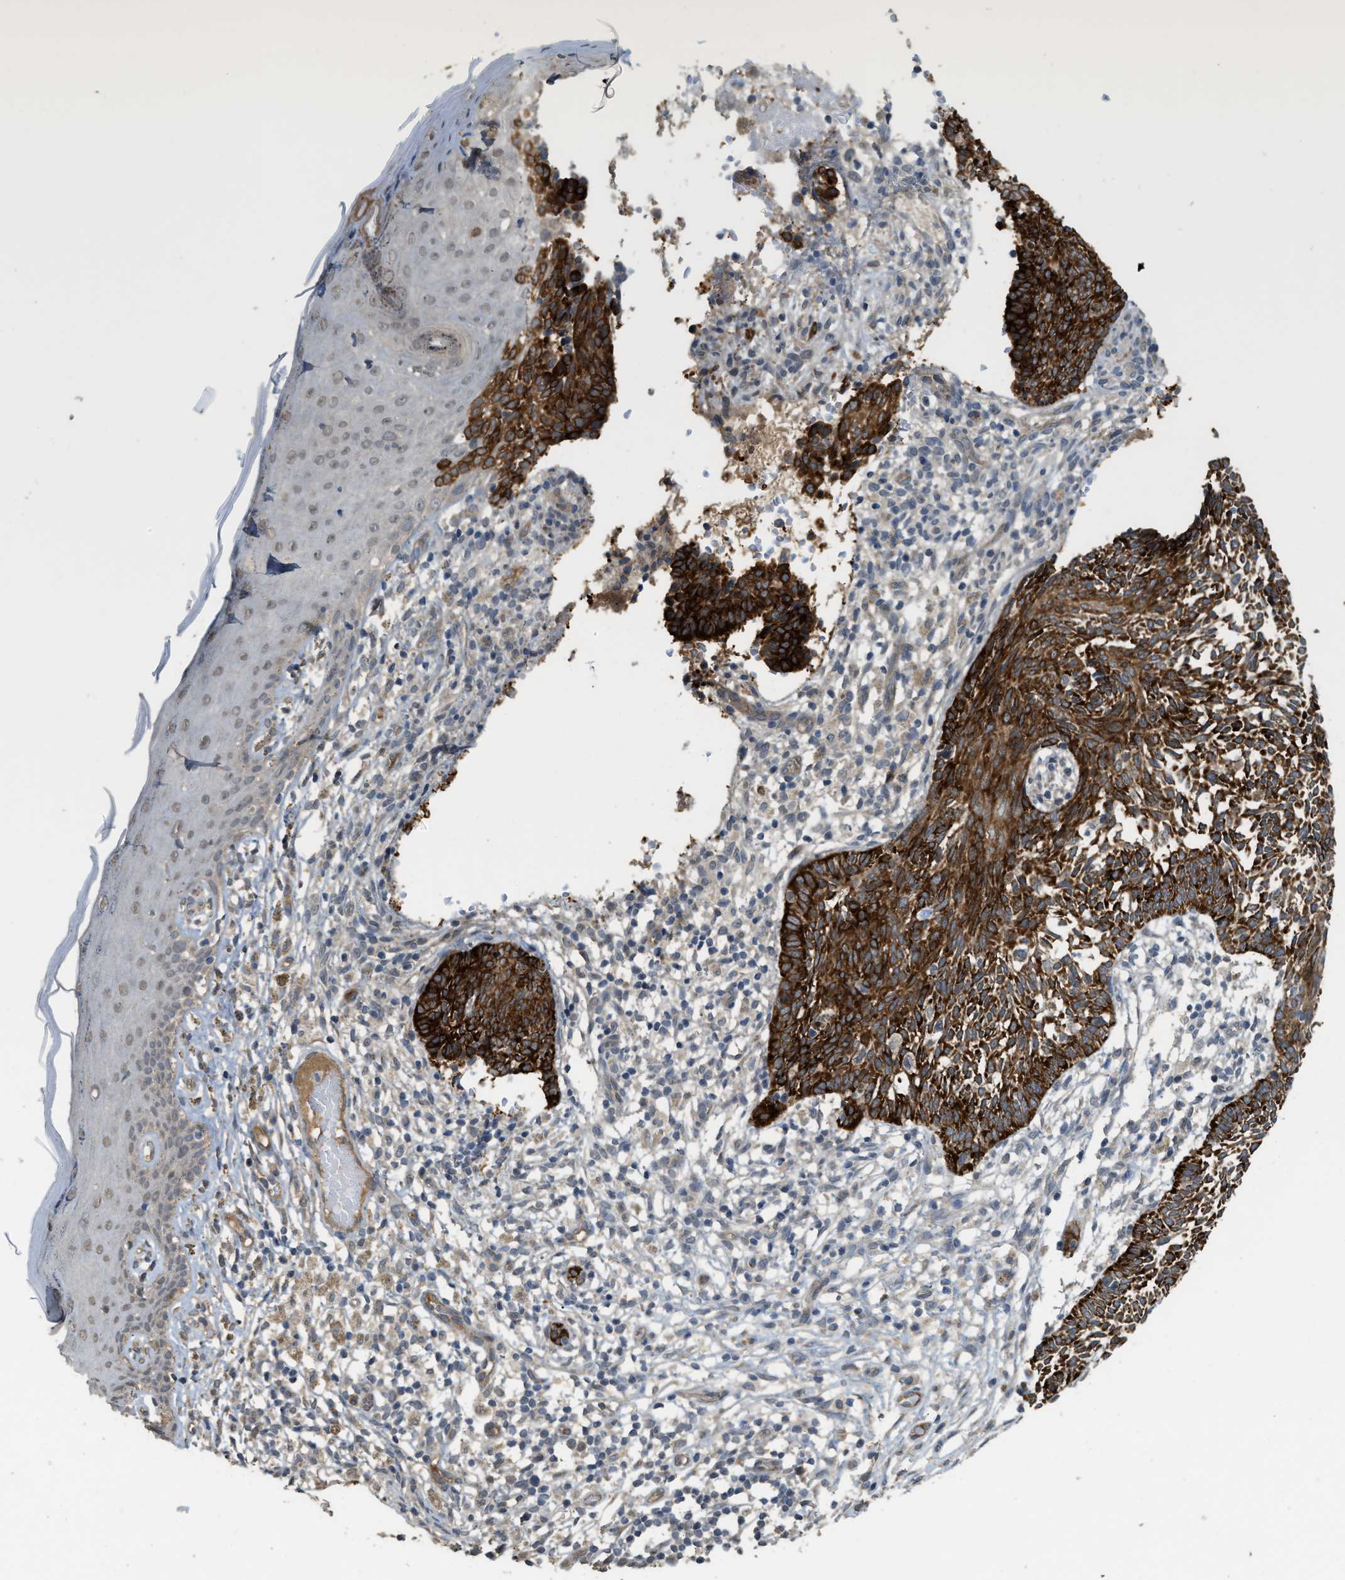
{"staining": {"intensity": "strong", "quantity": ">75%", "location": "cytoplasmic/membranous"}, "tissue": "skin cancer", "cell_type": "Tumor cells", "image_type": "cancer", "snomed": [{"axis": "morphology", "description": "Normal tissue, NOS"}, {"axis": "morphology", "description": "Basal cell carcinoma"}, {"axis": "topography", "description": "Skin"}], "caption": "An image of human skin cancer (basal cell carcinoma) stained for a protein demonstrates strong cytoplasmic/membranous brown staining in tumor cells.", "gene": "IGF2BP2", "patient": {"sex": "male", "age": 87}}